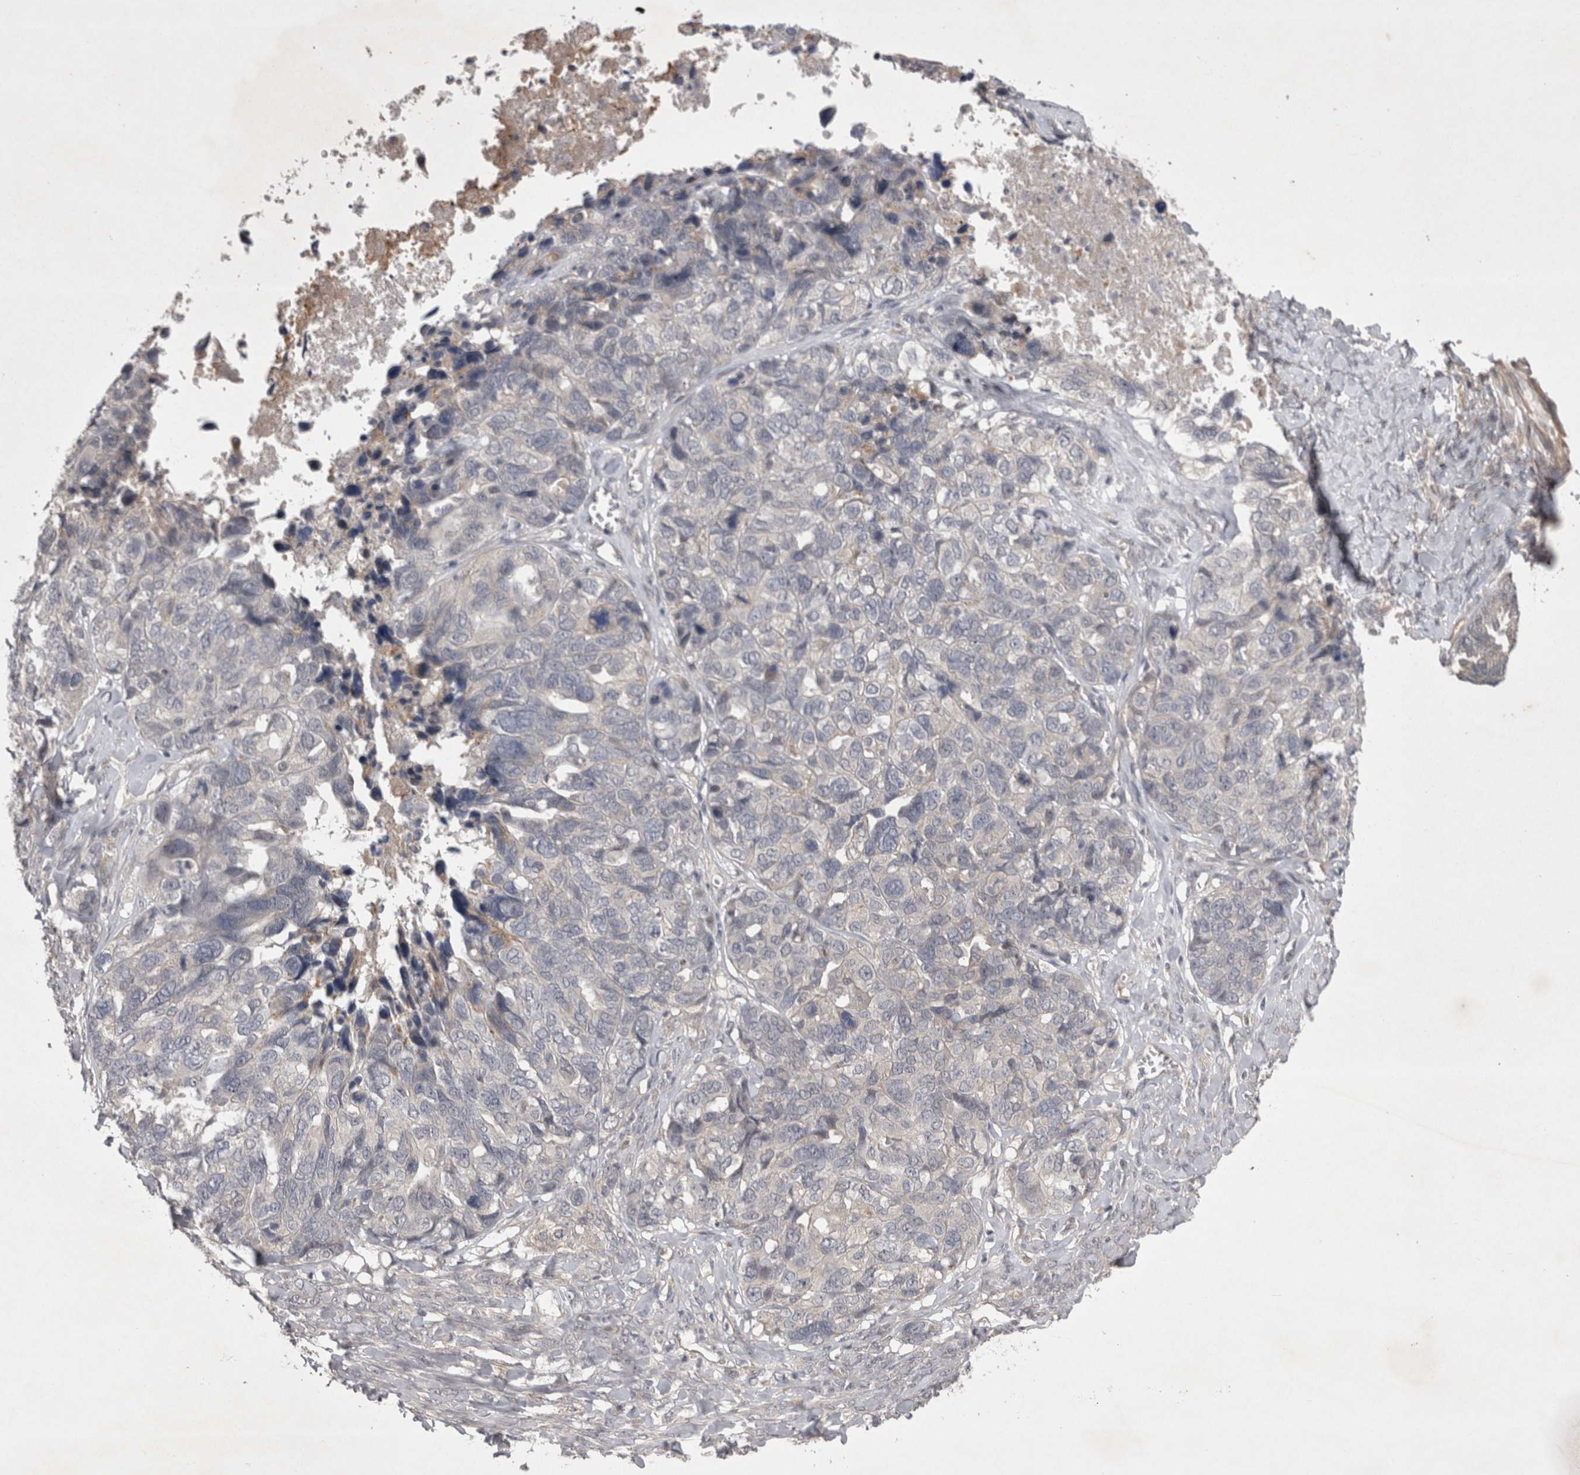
{"staining": {"intensity": "negative", "quantity": "none", "location": "none"}, "tissue": "ovarian cancer", "cell_type": "Tumor cells", "image_type": "cancer", "snomed": [{"axis": "morphology", "description": "Cystadenocarcinoma, serous, NOS"}, {"axis": "topography", "description": "Ovary"}], "caption": "Micrograph shows no significant protein expression in tumor cells of ovarian cancer (serous cystadenocarcinoma).", "gene": "CTBS", "patient": {"sex": "female", "age": 79}}